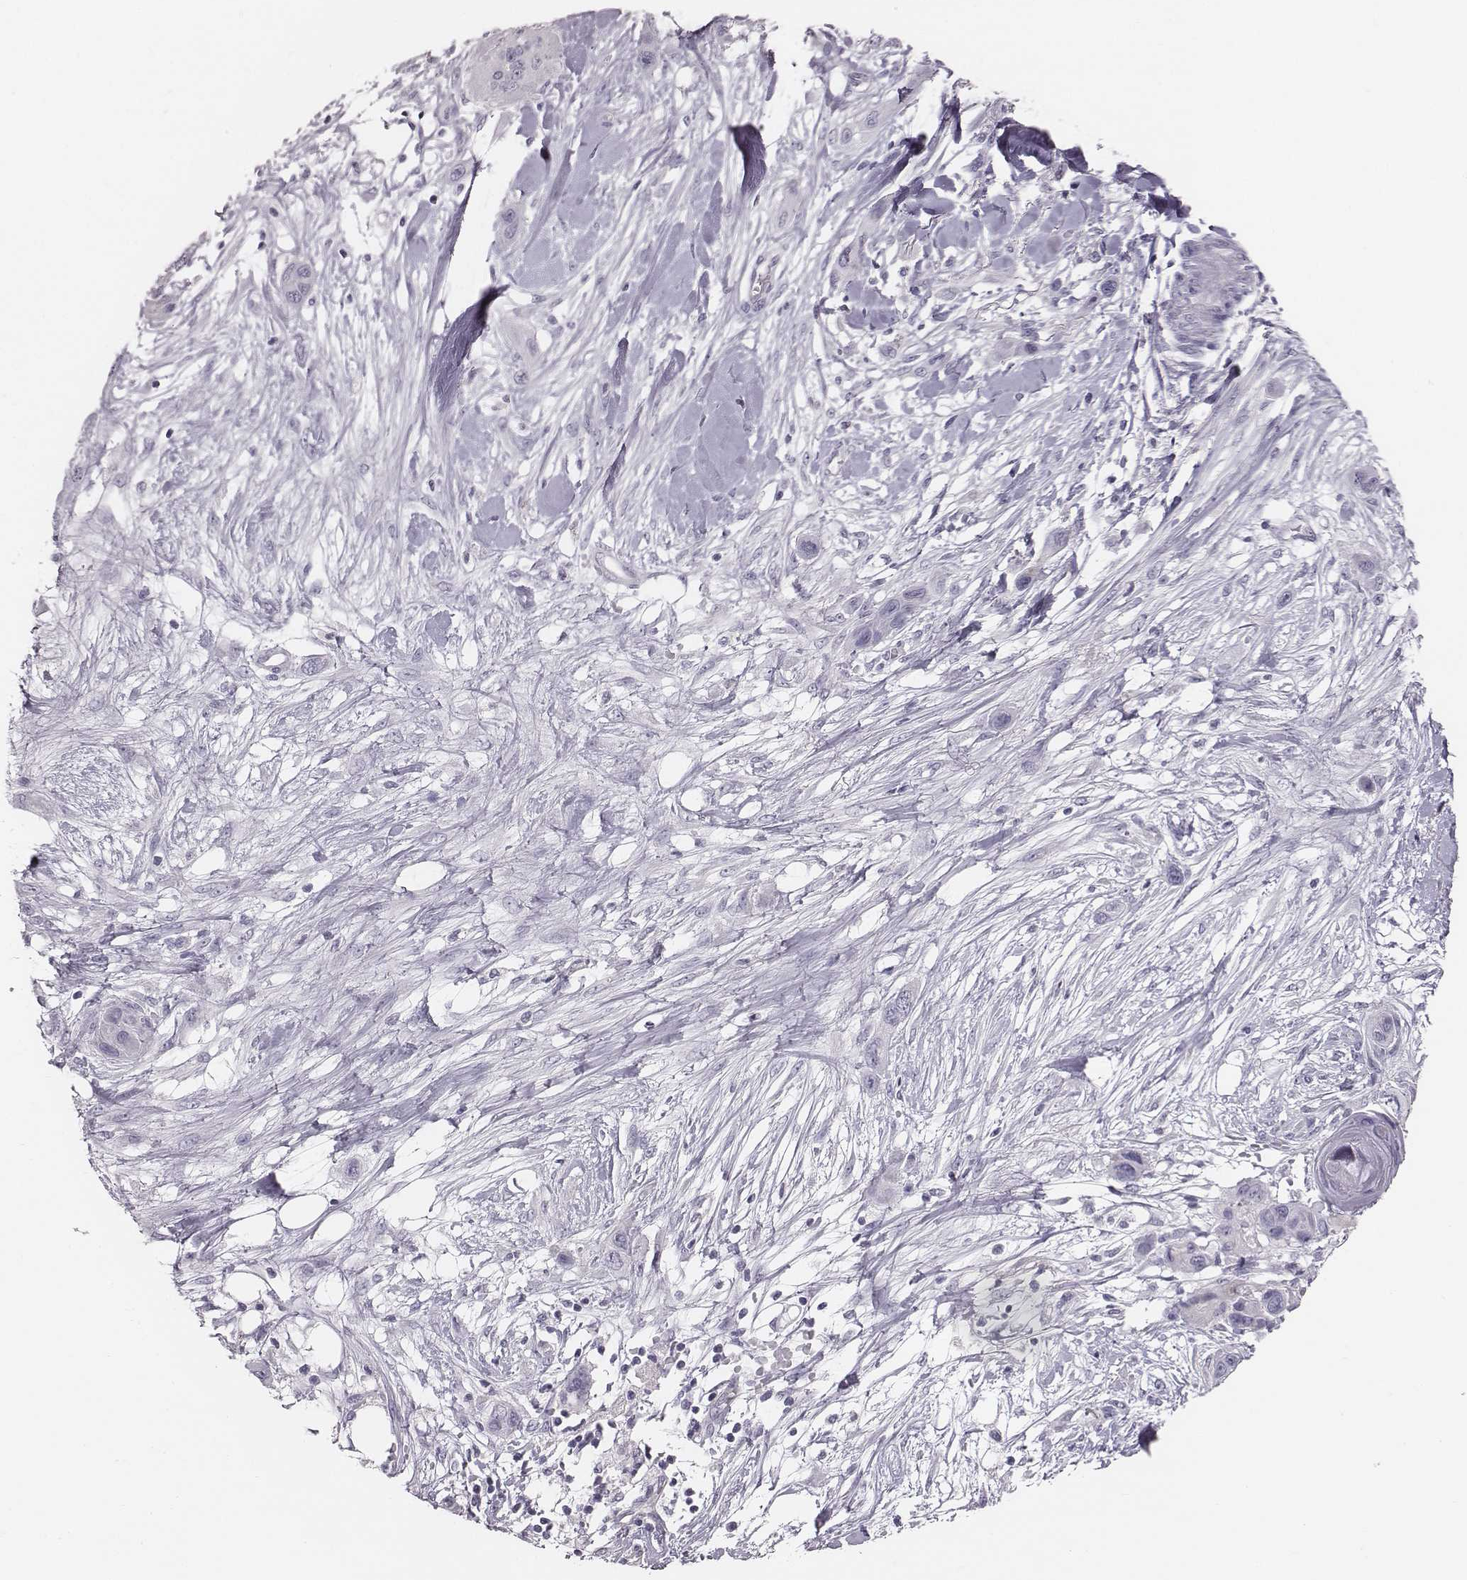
{"staining": {"intensity": "negative", "quantity": "none", "location": "none"}, "tissue": "skin cancer", "cell_type": "Tumor cells", "image_type": "cancer", "snomed": [{"axis": "morphology", "description": "Squamous cell carcinoma, NOS"}, {"axis": "topography", "description": "Skin"}], "caption": "DAB immunohistochemical staining of human squamous cell carcinoma (skin) shows no significant staining in tumor cells.", "gene": "CACNG4", "patient": {"sex": "male", "age": 79}}